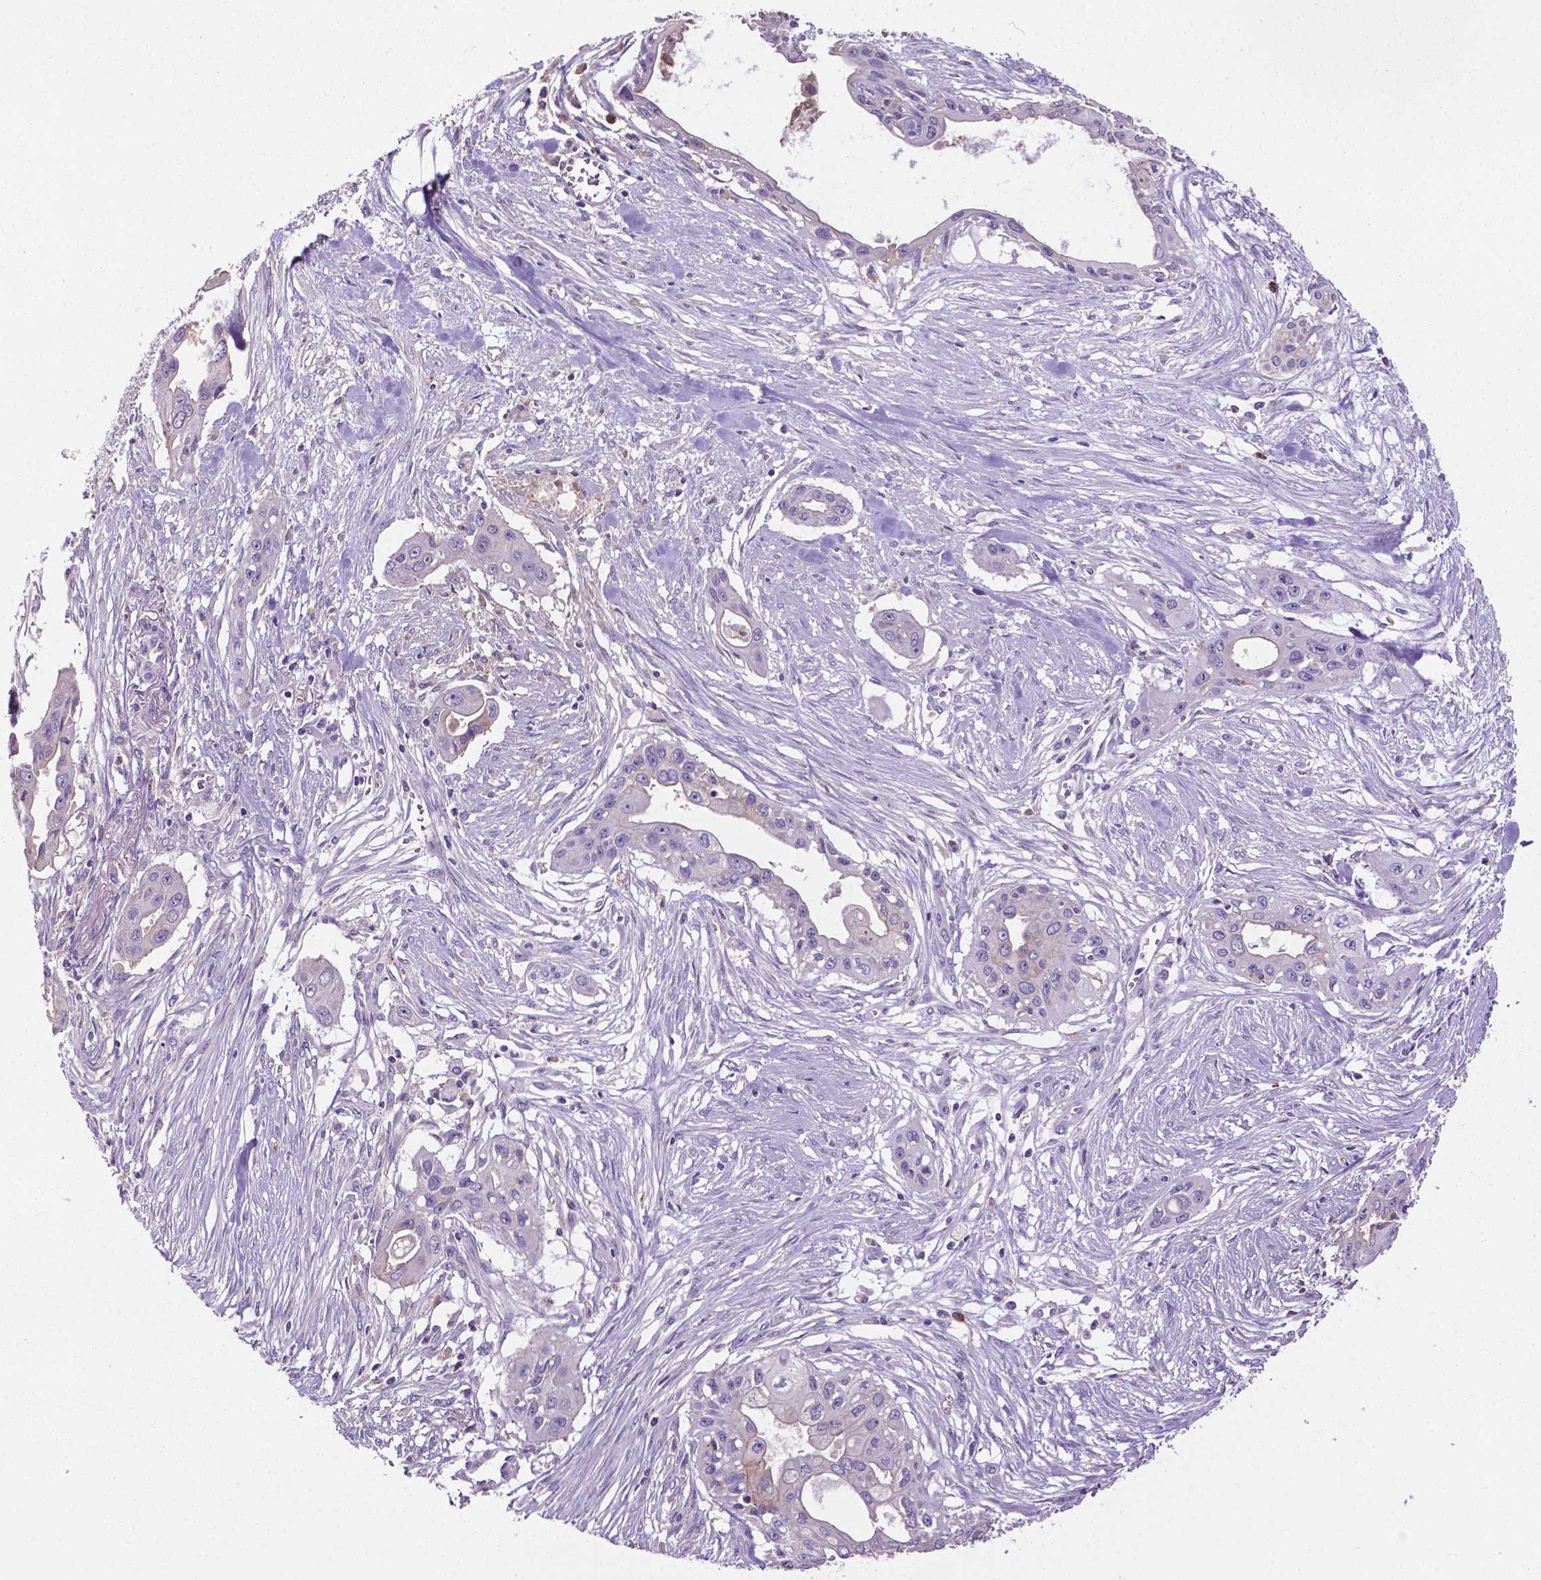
{"staining": {"intensity": "negative", "quantity": "none", "location": "none"}, "tissue": "pancreatic cancer", "cell_type": "Tumor cells", "image_type": "cancer", "snomed": [{"axis": "morphology", "description": "Adenocarcinoma, NOS"}, {"axis": "topography", "description": "Pancreas"}], "caption": "A histopathology image of pancreatic cancer (adenocarcinoma) stained for a protein reveals no brown staining in tumor cells. (Brightfield microscopy of DAB (3,3'-diaminobenzidine) IHC at high magnification).", "gene": "PLSCR1", "patient": {"sex": "male", "age": 60}}